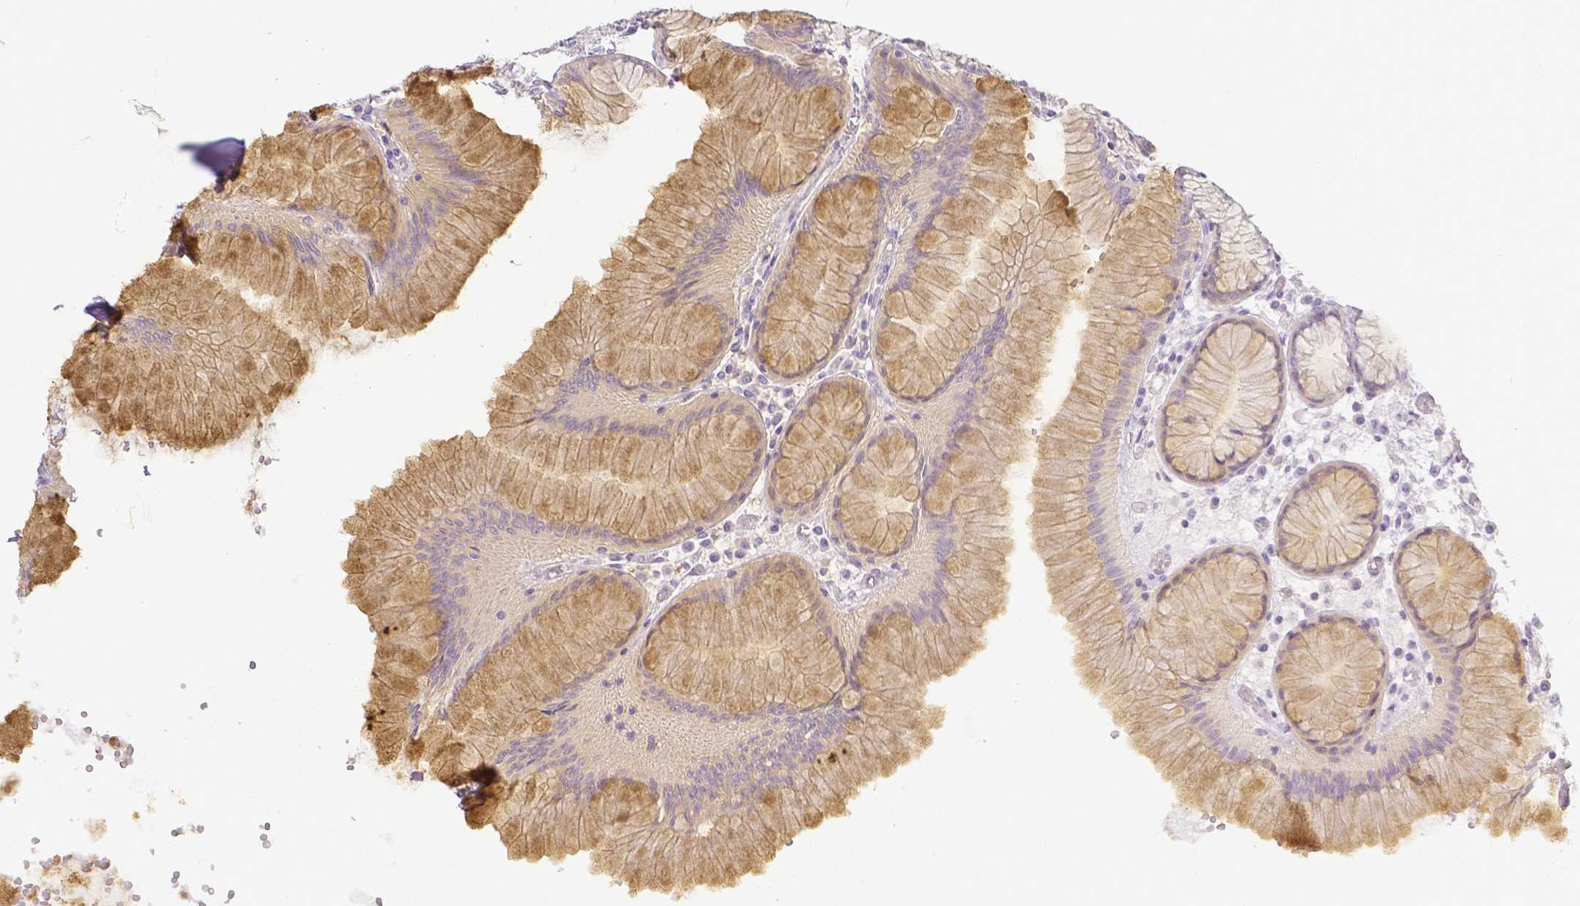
{"staining": {"intensity": "moderate", "quantity": "<25%", "location": "cytoplasmic/membranous"}, "tissue": "stomach", "cell_type": "Glandular cells", "image_type": "normal", "snomed": [{"axis": "morphology", "description": "Normal tissue, NOS"}, {"axis": "topography", "description": "Stomach"}], "caption": "Immunohistochemical staining of normal stomach shows <25% levels of moderate cytoplasmic/membranous protein staining in approximately <25% of glandular cells.", "gene": "KCNH1", "patient": {"sex": "female", "age": 57}}